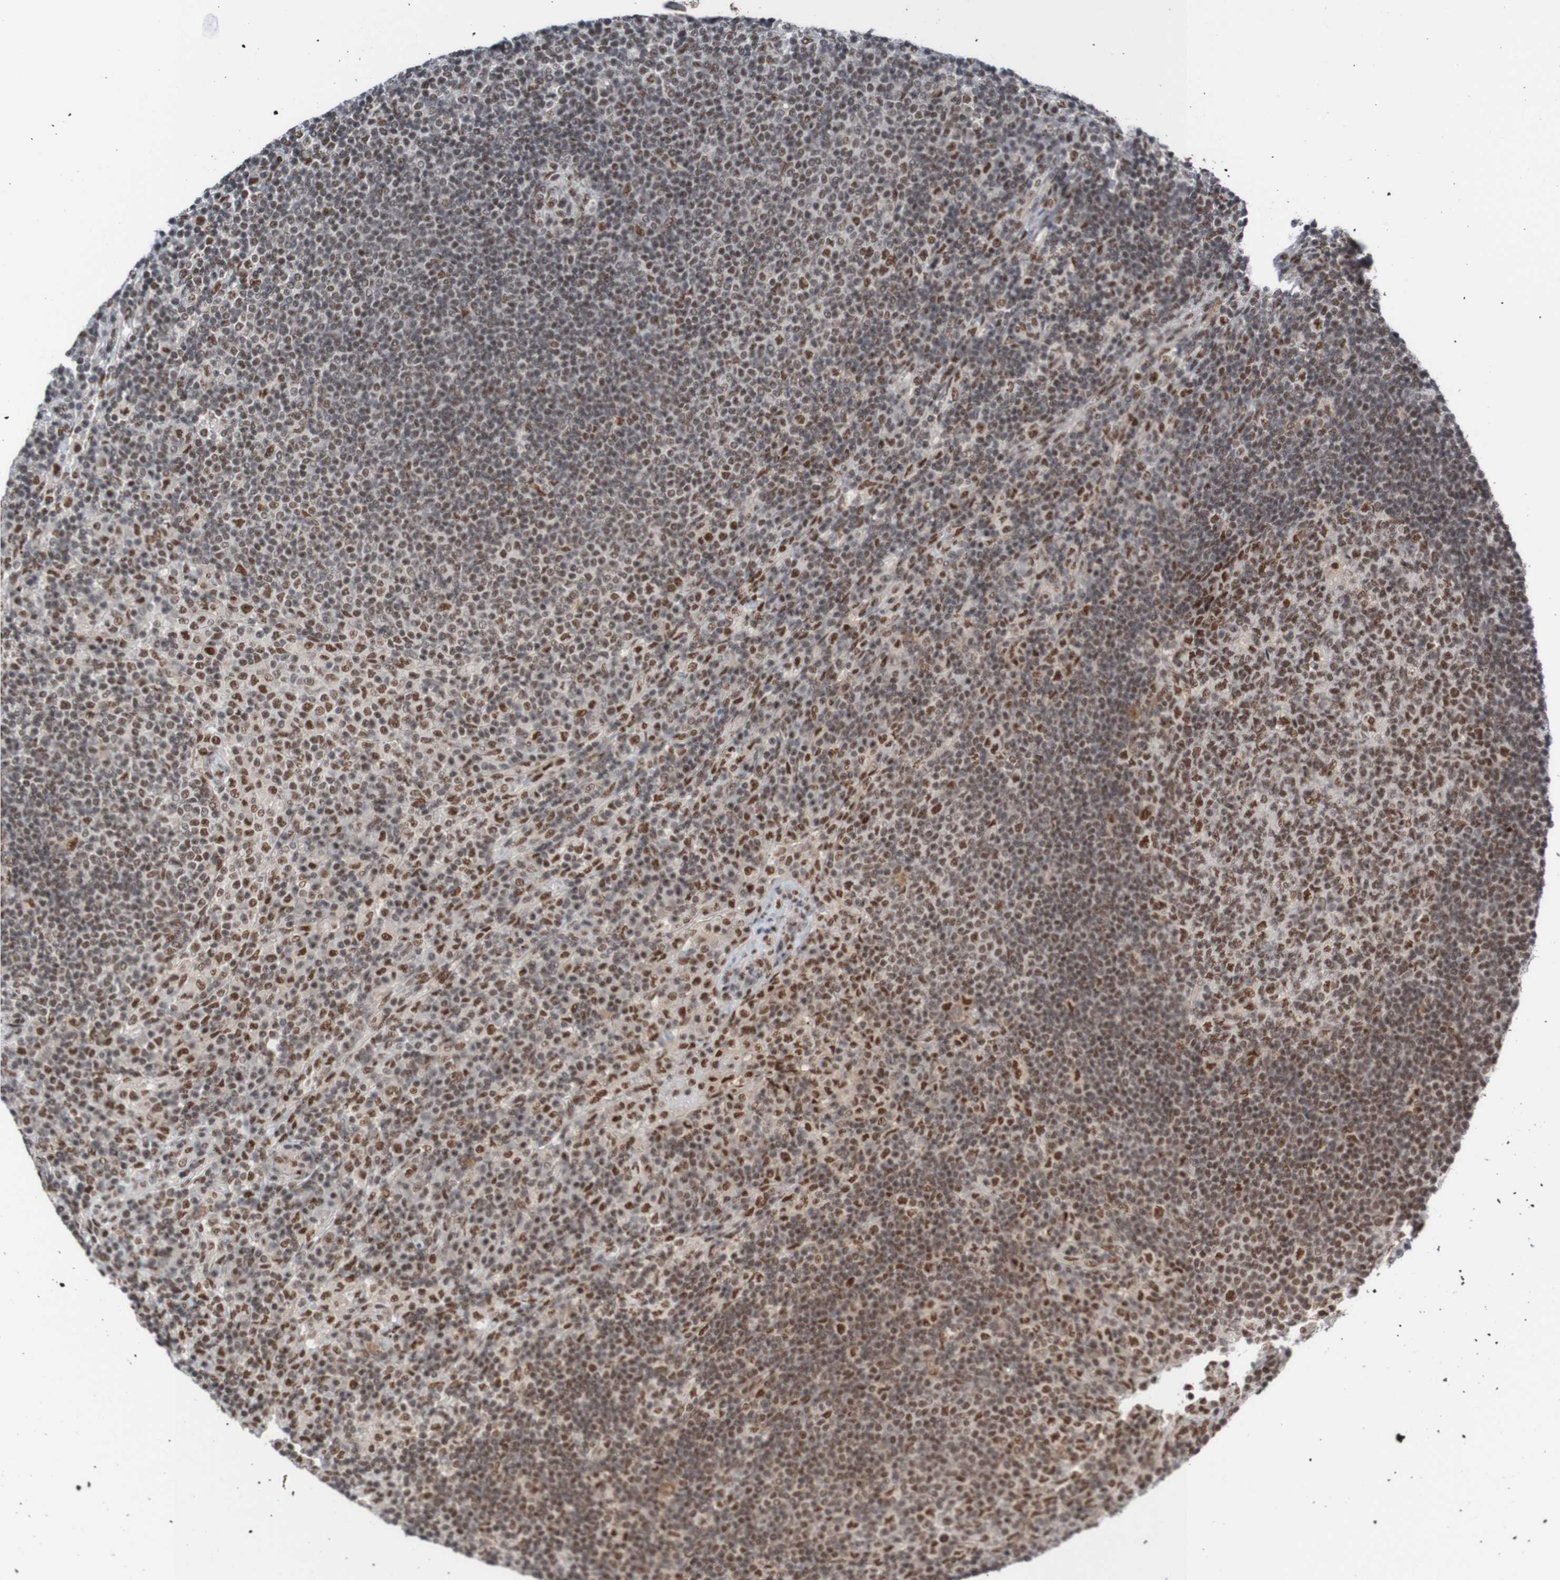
{"staining": {"intensity": "moderate", "quantity": "25%-75%", "location": "nuclear"}, "tissue": "lymph node", "cell_type": "Germinal center cells", "image_type": "normal", "snomed": [{"axis": "morphology", "description": "Normal tissue, NOS"}, {"axis": "topography", "description": "Lymph node"}], "caption": "A histopathology image of lymph node stained for a protein demonstrates moderate nuclear brown staining in germinal center cells.", "gene": "CDC5L", "patient": {"sex": "female", "age": 53}}